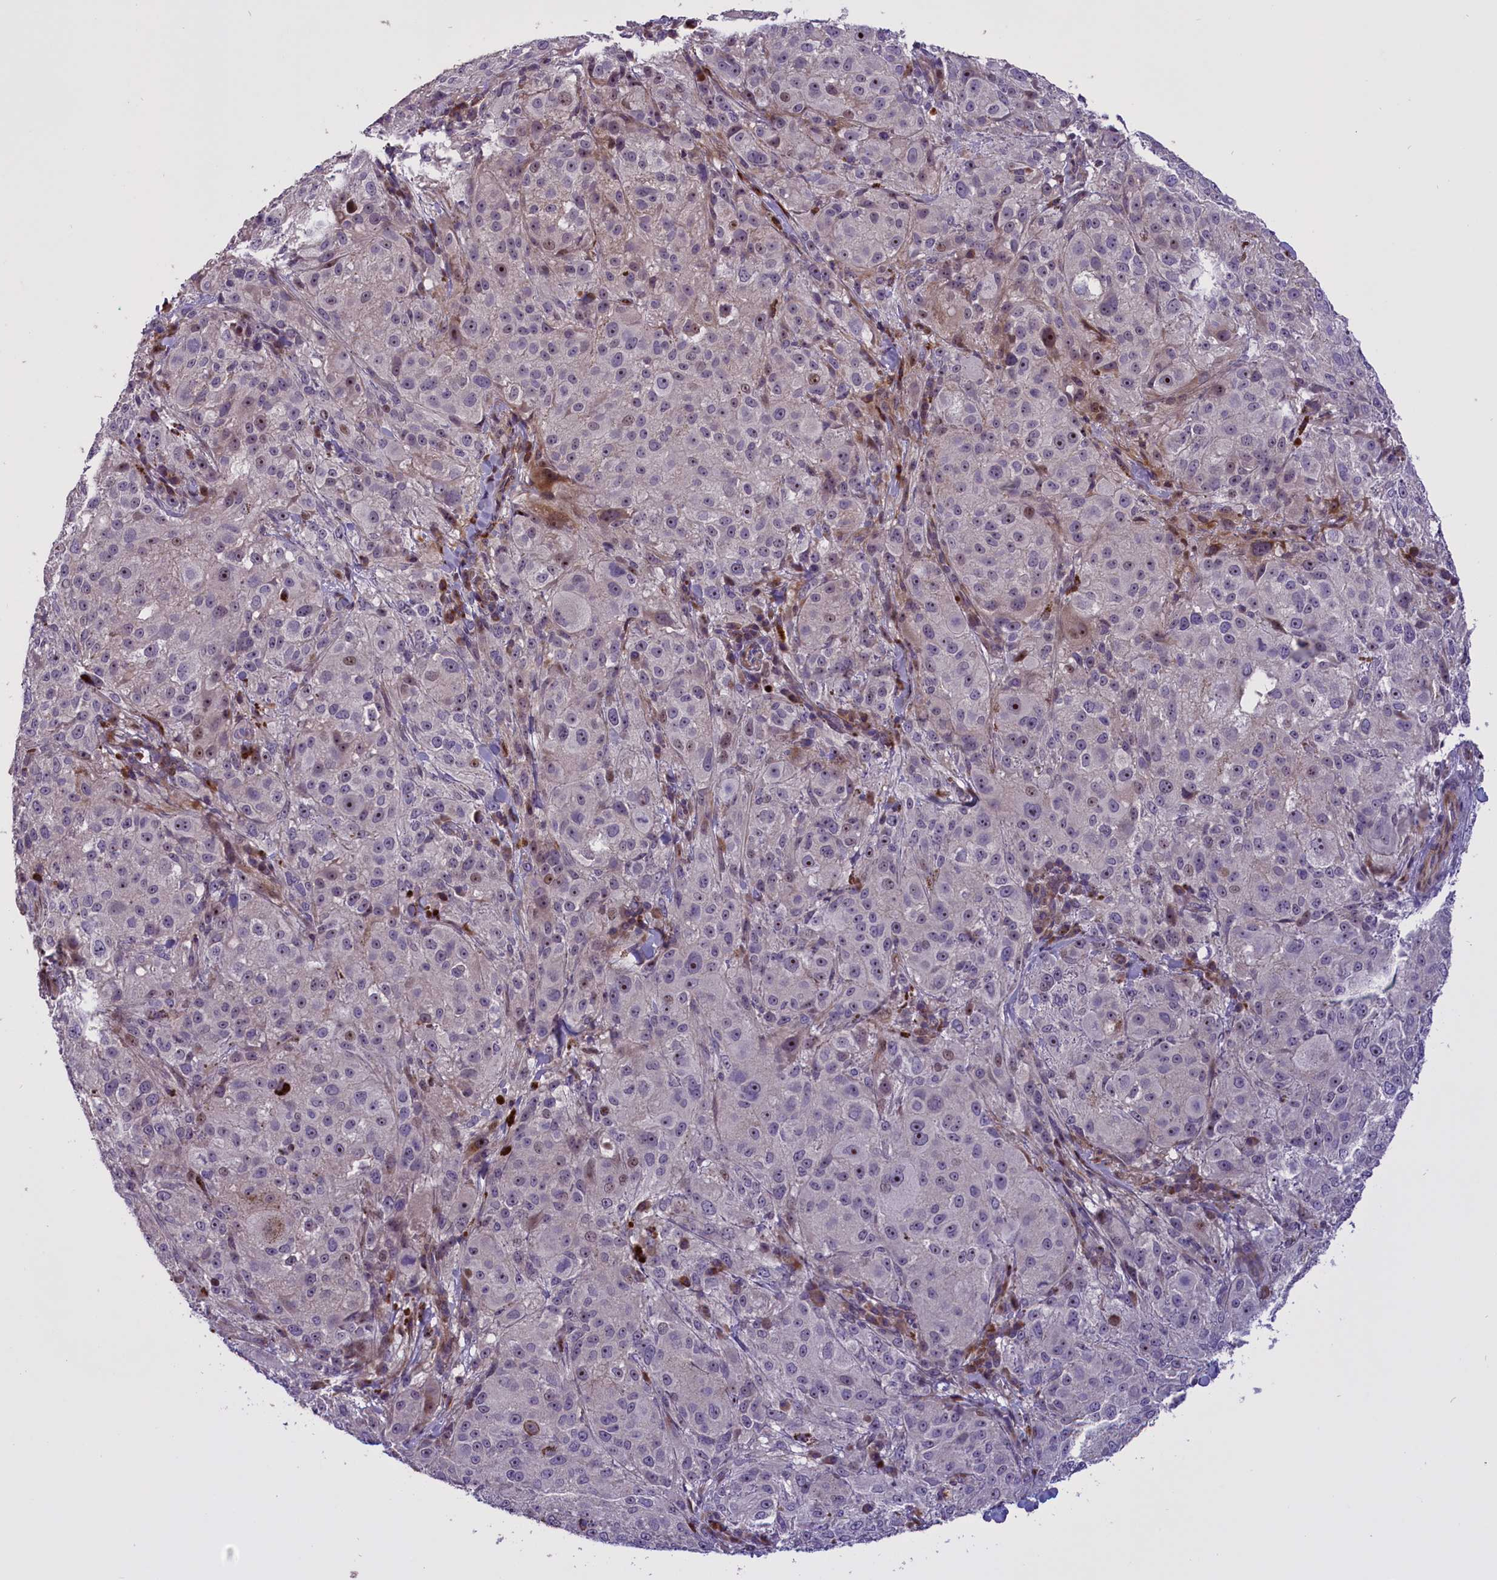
{"staining": {"intensity": "negative", "quantity": "none", "location": "none"}, "tissue": "melanoma", "cell_type": "Tumor cells", "image_type": "cancer", "snomed": [{"axis": "morphology", "description": "Necrosis, NOS"}, {"axis": "morphology", "description": "Malignant melanoma, NOS"}, {"axis": "topography", "description": "Skin"}], "caption": "Malignant melanoma was stained to show a protein in brown. There is no significant positivity in tumor cells.", "gene": "ENHO", "patient": {"sex": "female", "age": 87}}